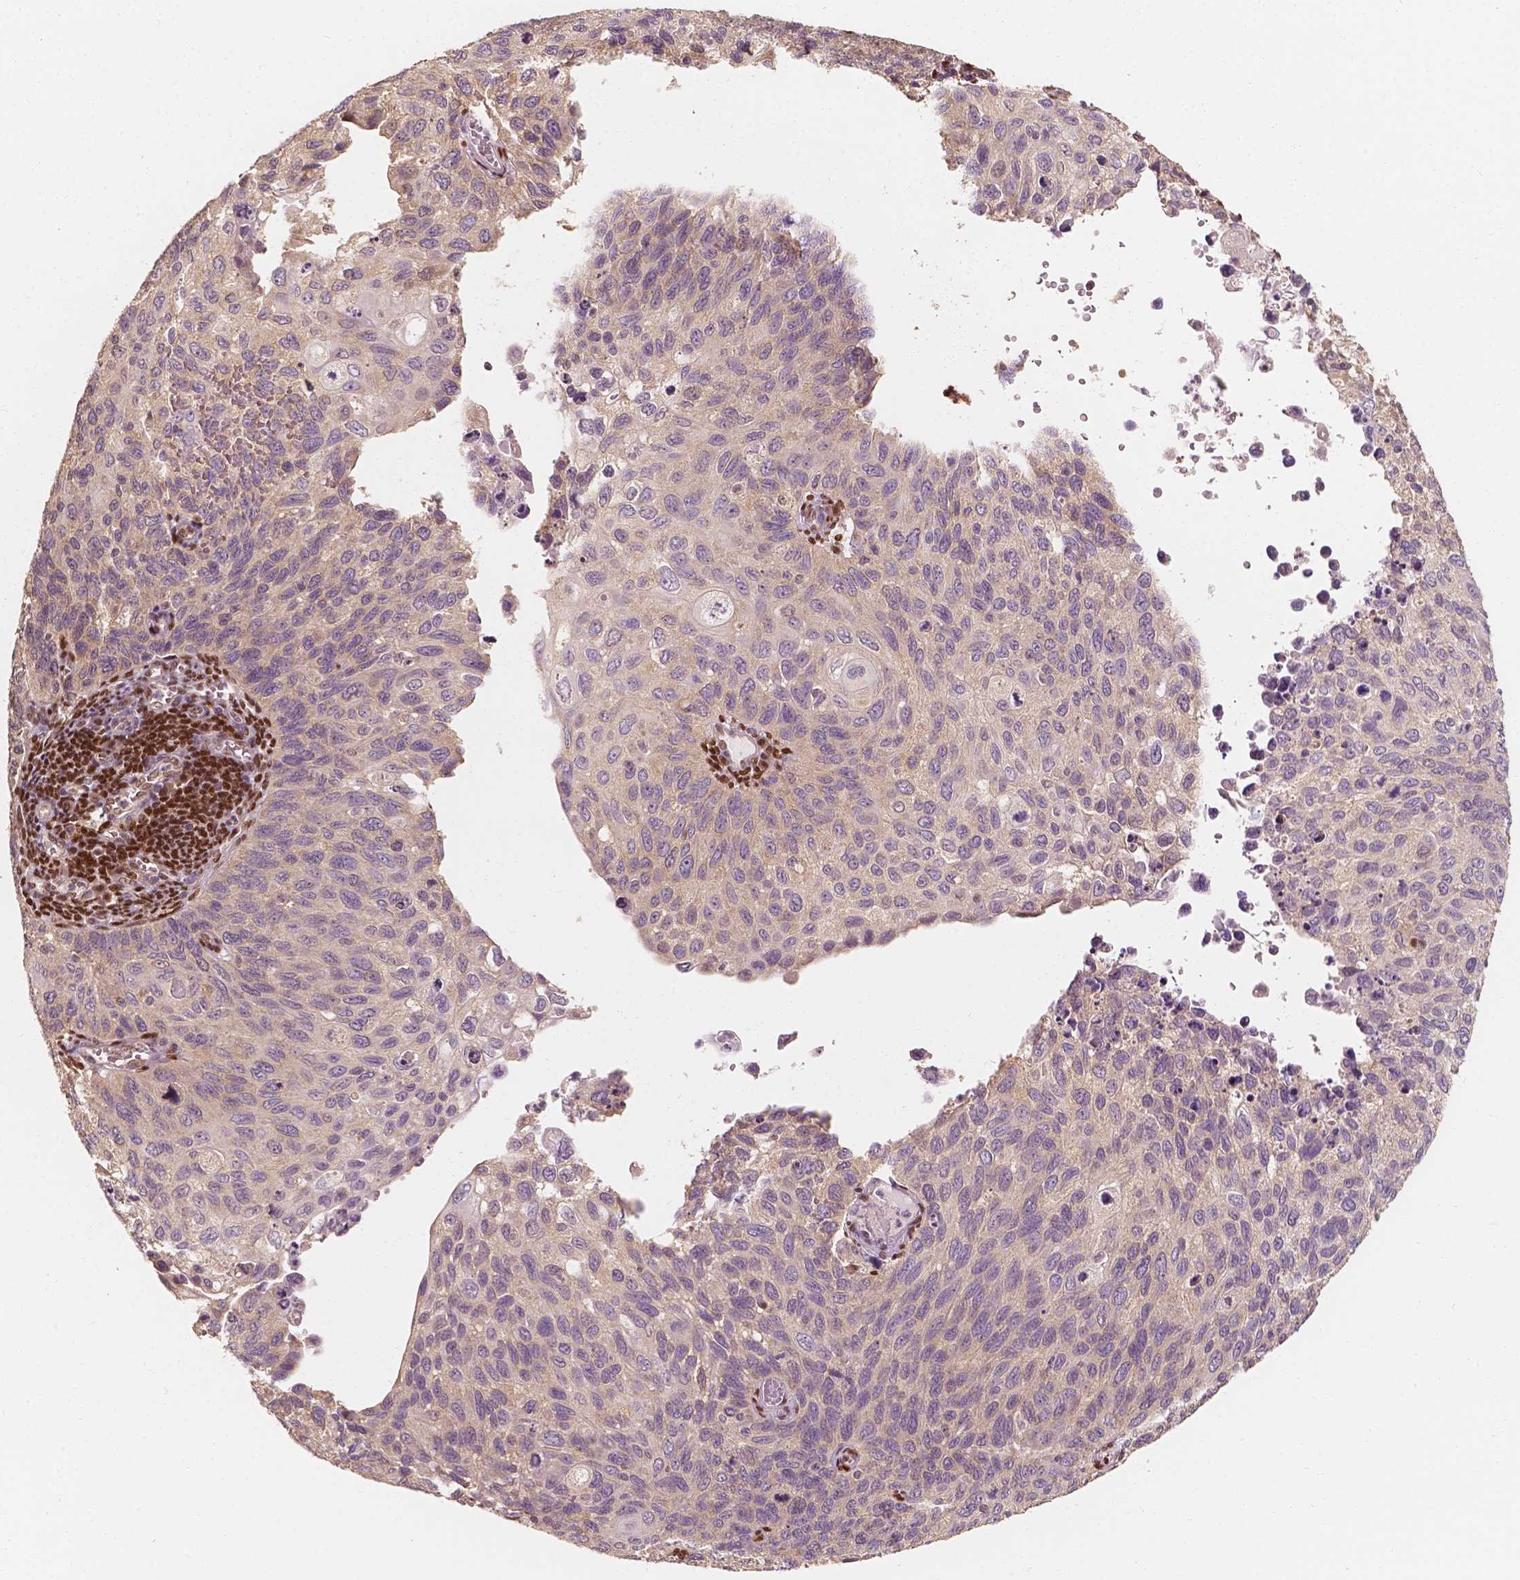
{"staining": {"intensity": "negative", "quantity": "none", "location": "none"}, "tissue": "cervical cancer", "cell_type": "Tumor cells", "image_type": "cancer", "snomed": [{"axis": "morphology", "description": "Squamous cell carcinoma, NOS"}, {"axis": "topography", "description": "Cervix"}], "caption": "This is an immunohistochemistry image of human cervical squamous cell carcinoma. There is no staining in tumor cells.", "gene": "TBC1D17", "patient": {"sex": "female", "age": 70}}